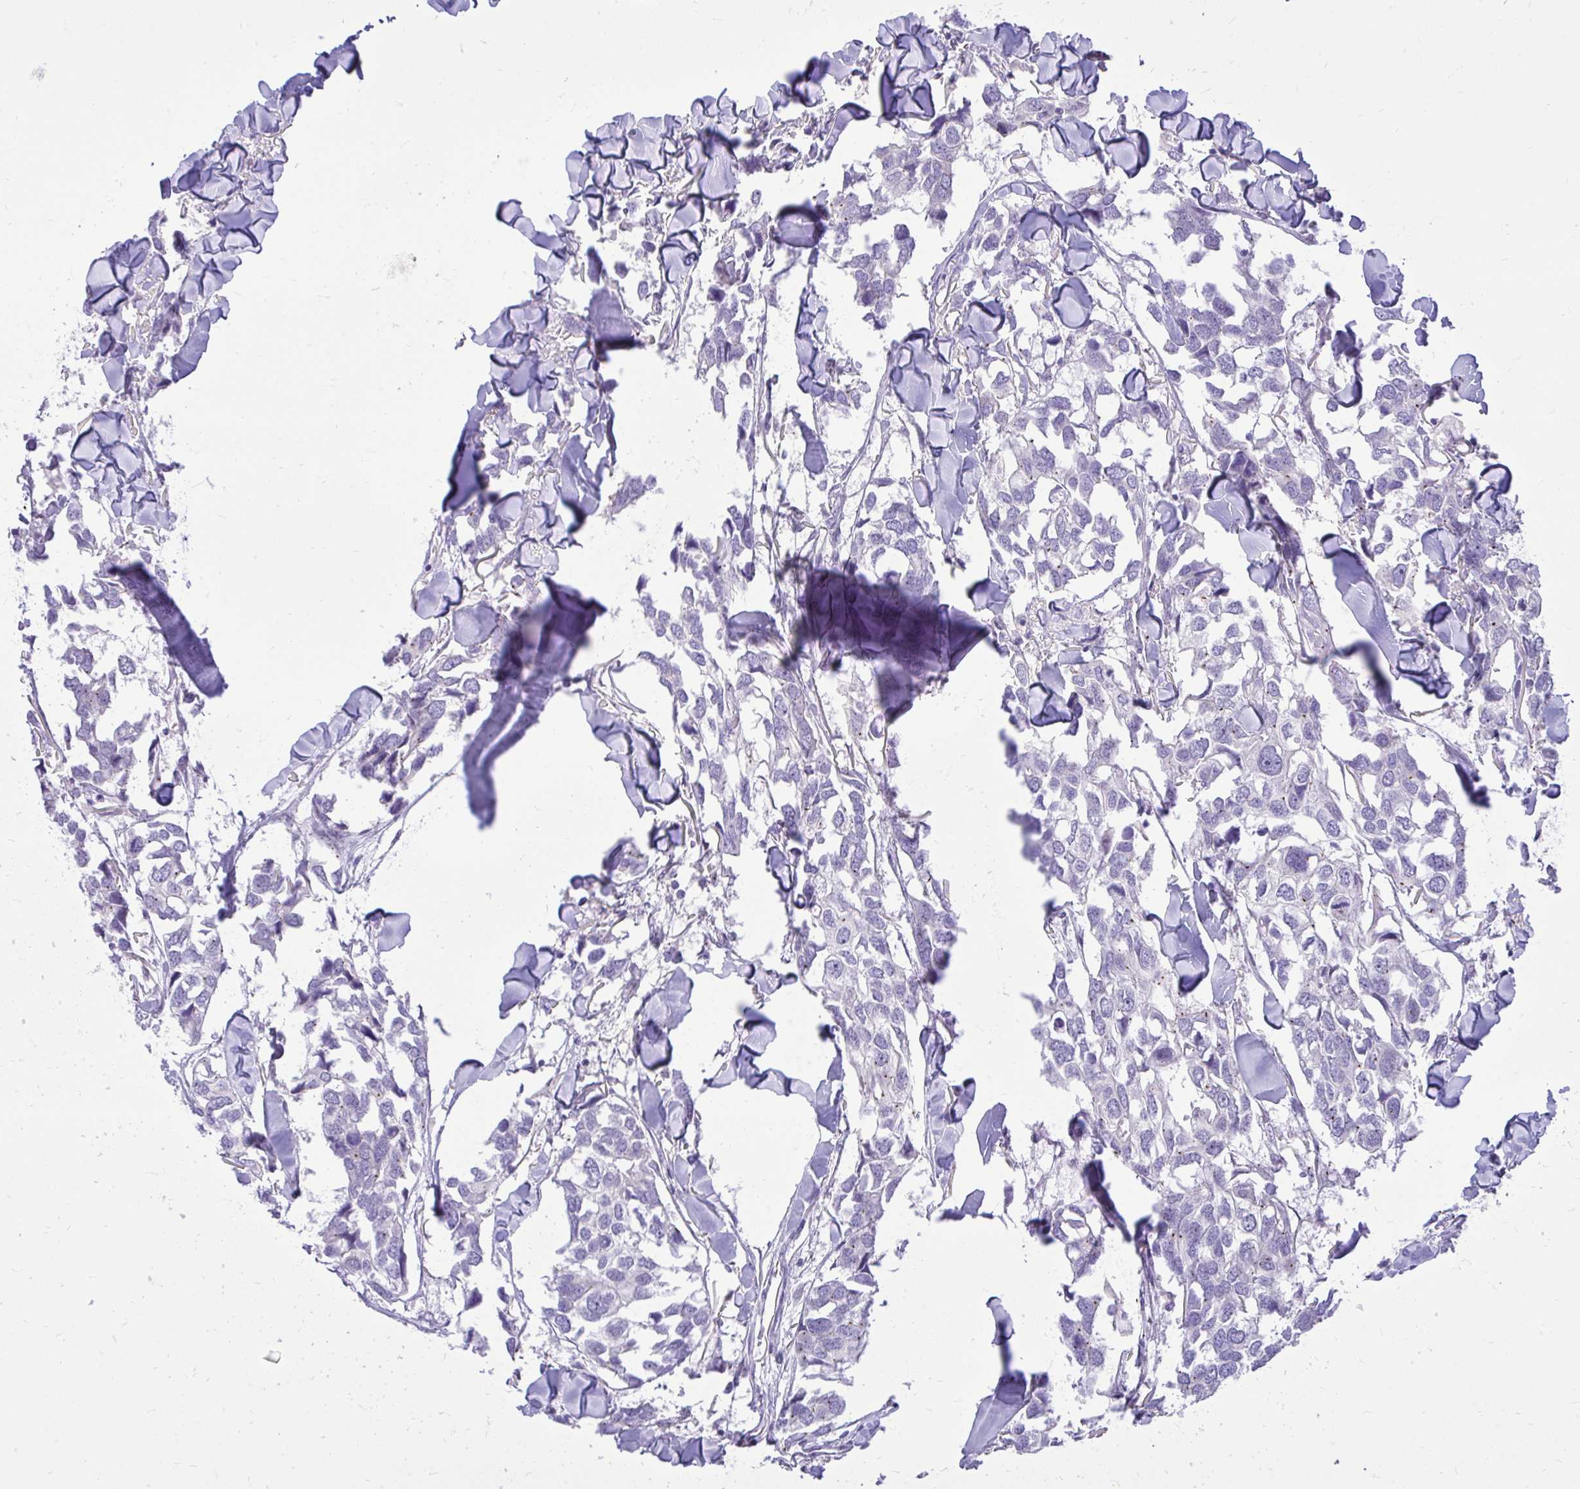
{"staining": {"intensity": "weak", "quantity": "<25%", "location": "cytoplasmic/membranous"}, "tissue": "breast cancer", "cell_type": "Tumor cells", "image_type": "cancer", "snomed": [{"axis": "morphology", "description": "Duct carcinoma"}, {"axis": "topography", "description": "Breast"}], "caption": "This is an immunohistochemistry image of invasive ductal carcinoma (breast). There is no positivity in tumor cells.", "gene": "CEACAM18", "patient": {"sex": "female", "age": 83}}